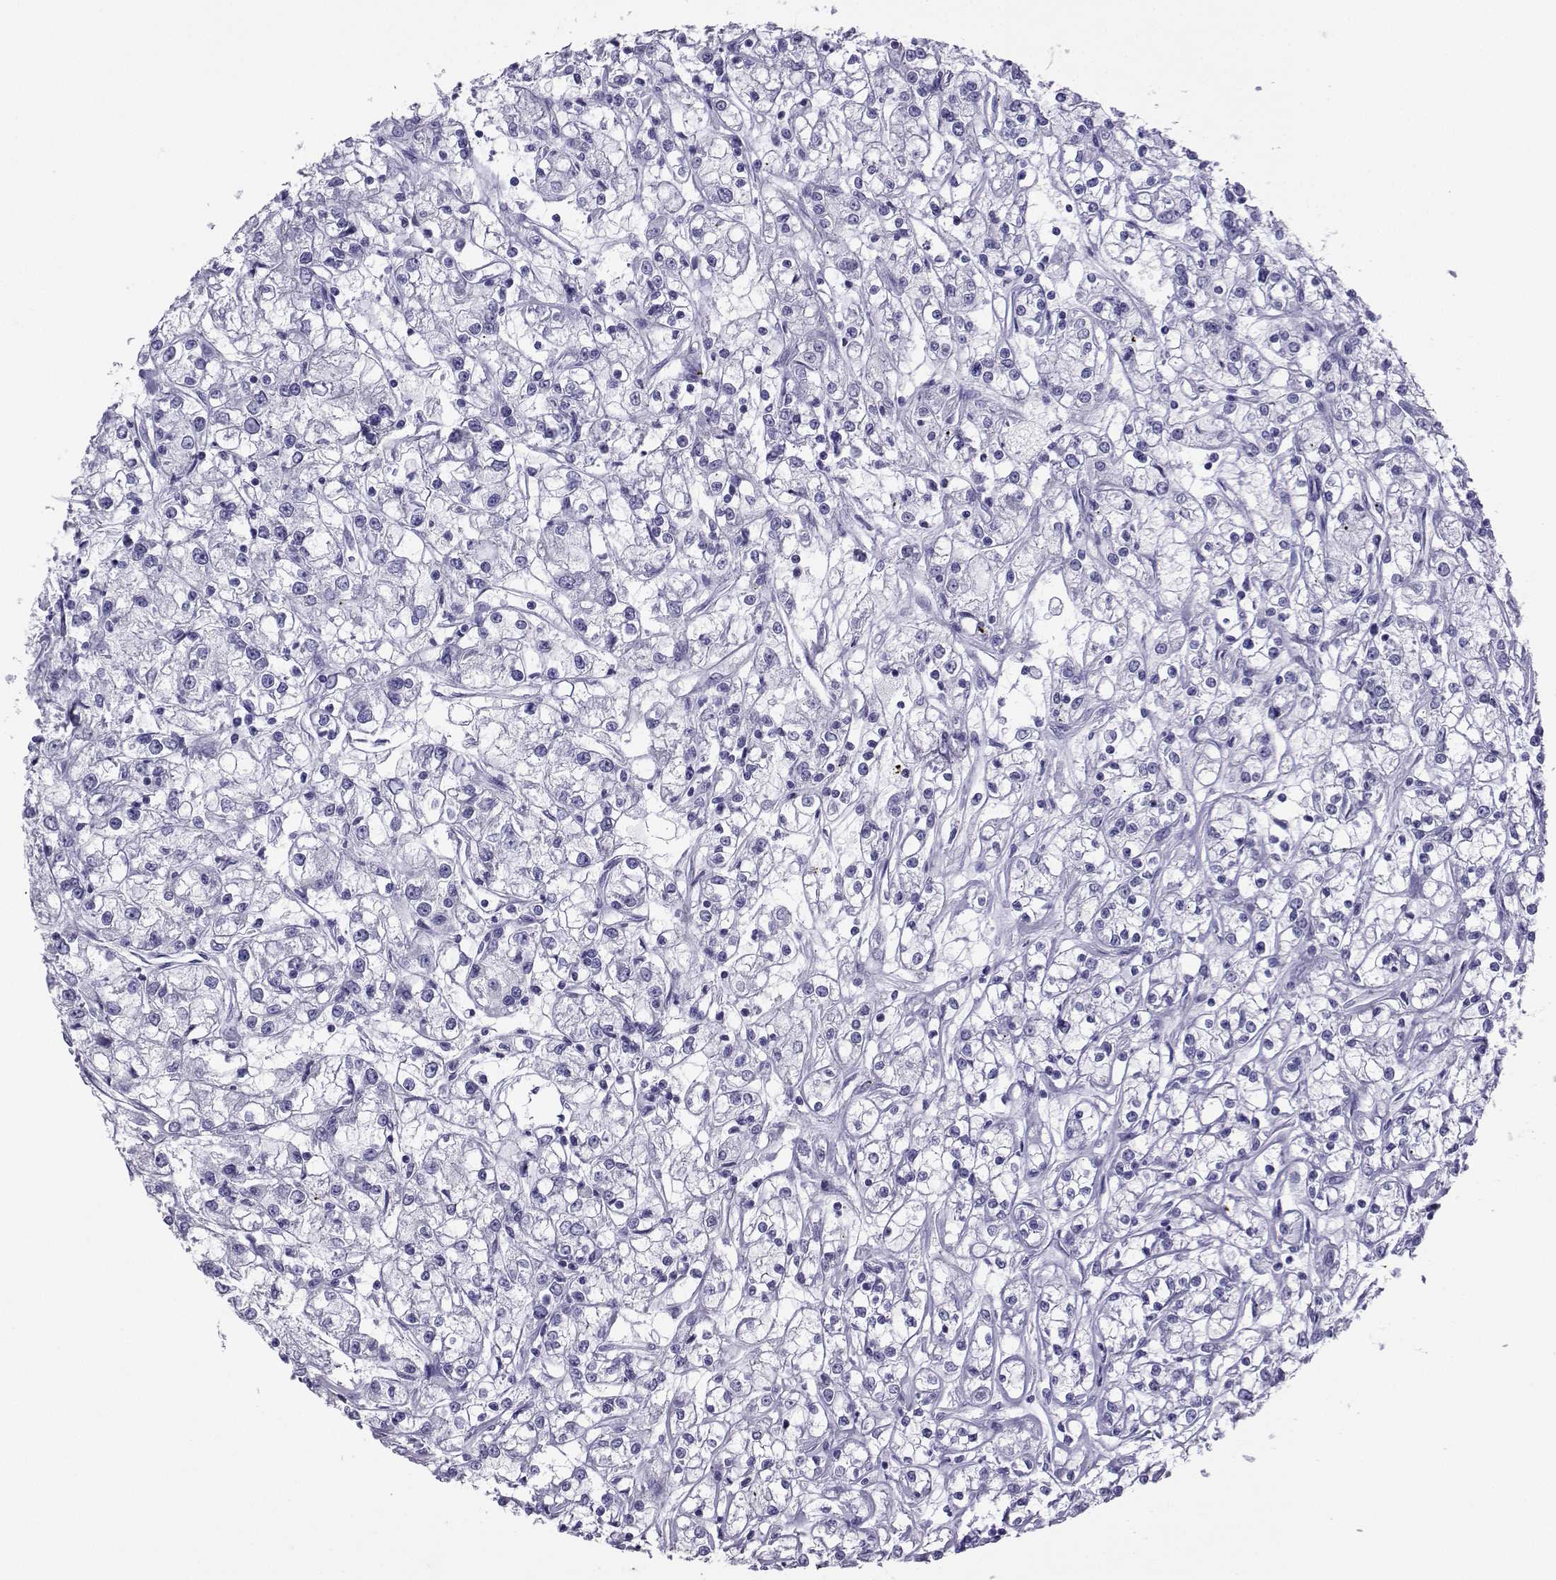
{"staining": {"intensity": "negative", "quantity": "none", "location": "none"}, "tissue": "renal cancer", "cell_type": "Tumor cells", "image_type": "cancer", "snomed": [{"axis": "morphology", "description": "Adenocarcinoma, NOS"}, {"axis": "topography", "description": "Kidney"}], "caption": "Tumor cells are negative for brown protein staining in renal cancer (adenocarcinoma).", "gene": "LORICRIN", "patient": {"sex": "female", "age": 59}}